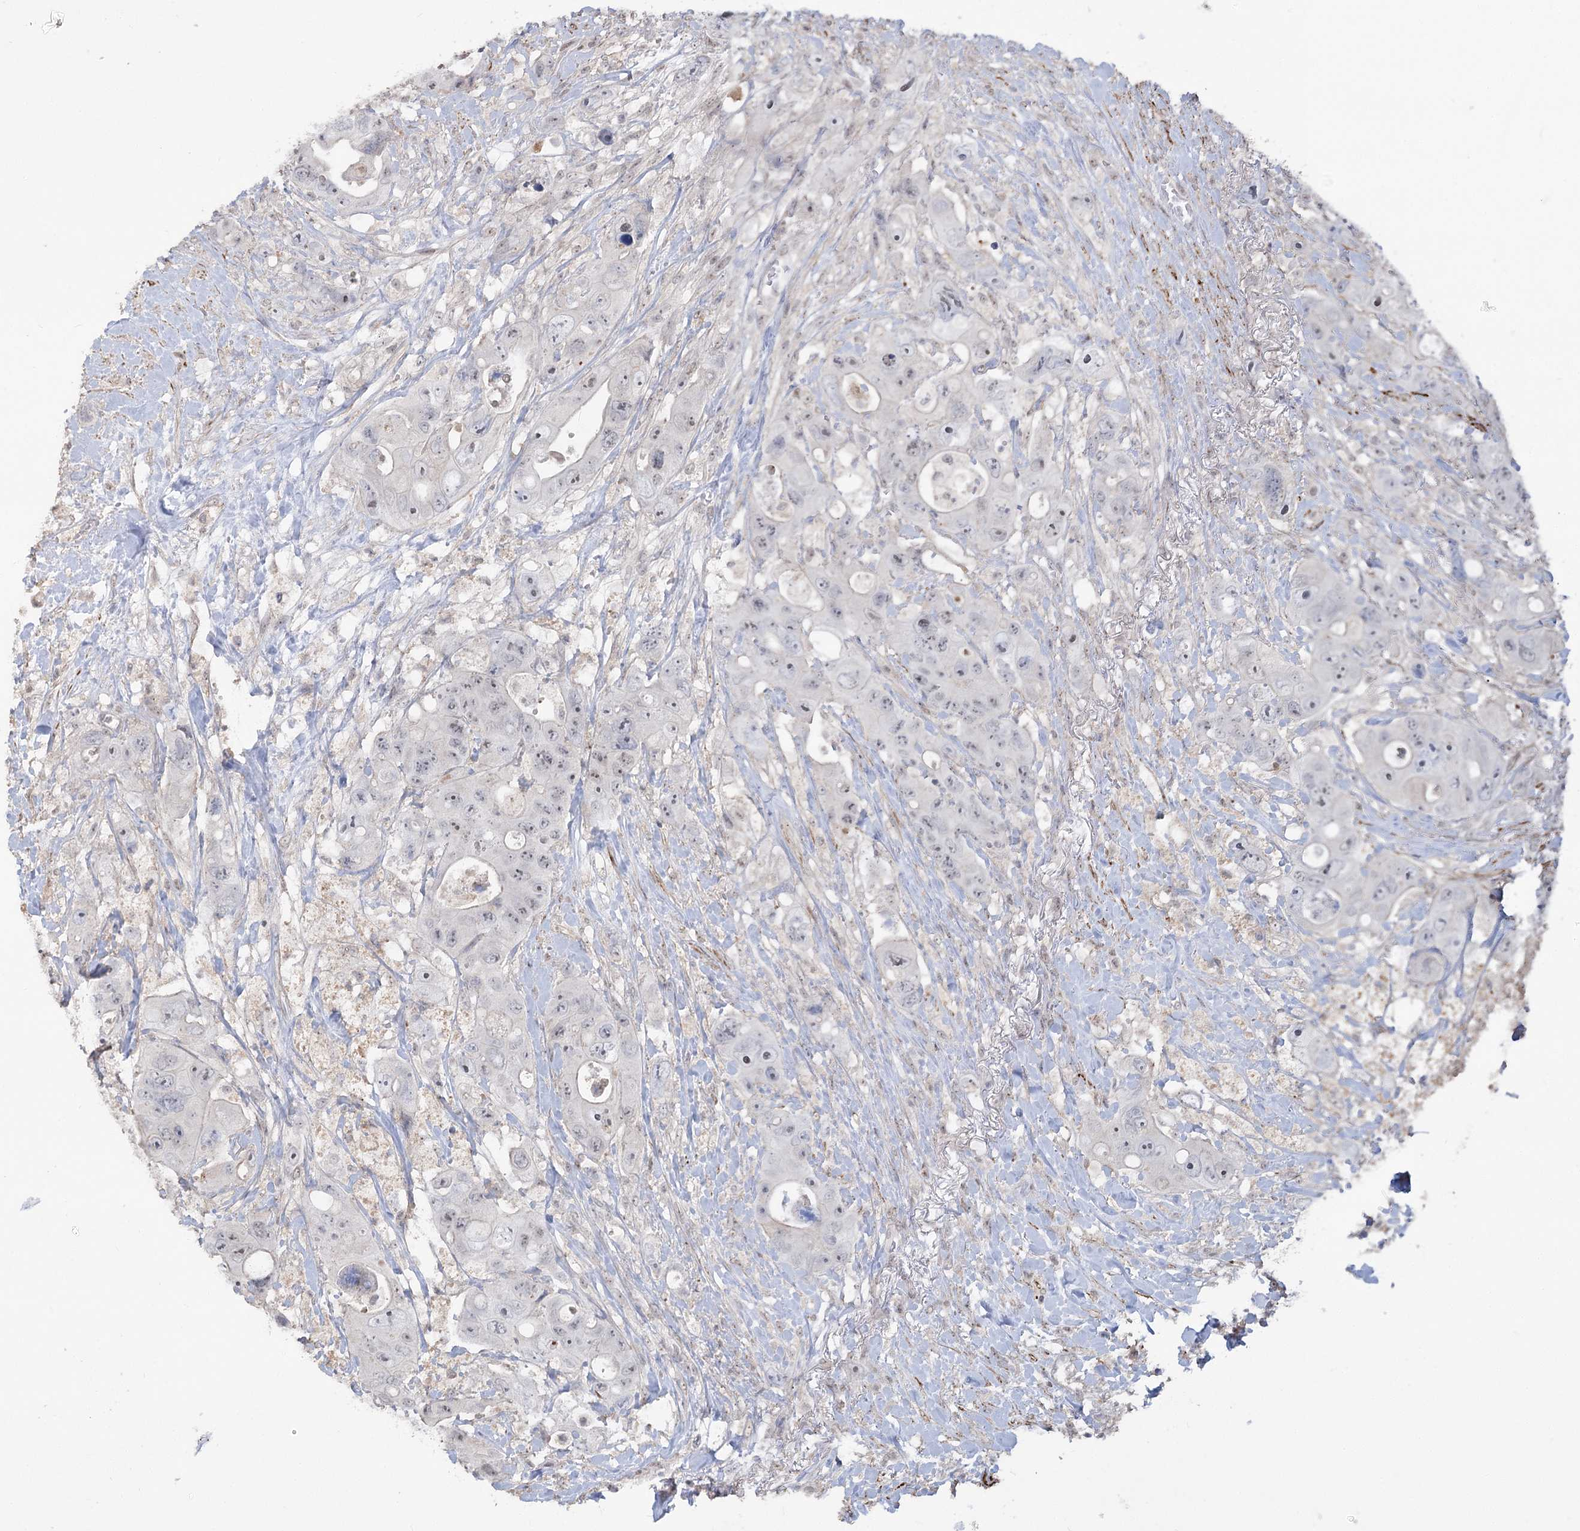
{"staining": {"intensity": "negative", "quantity": "none", "location": "none"}, "tissue": "colorectal cancer", "cell_type": "Tumor cells", "image_type": "cancer", "snomed": [{"axis": "morphology", "description": "Adenocarcinoma, NOS"}, {"axis": "topography", "description": "Colon"}], "caption": "An IHC image of colorectal cancer (adenocarcinoma) is shown. There is no staining in tumor cells of colorectal cancer (adenocarcinoma).", "gene": "ZSCAN23", "patient": {"sex": "female", "age": 46}}